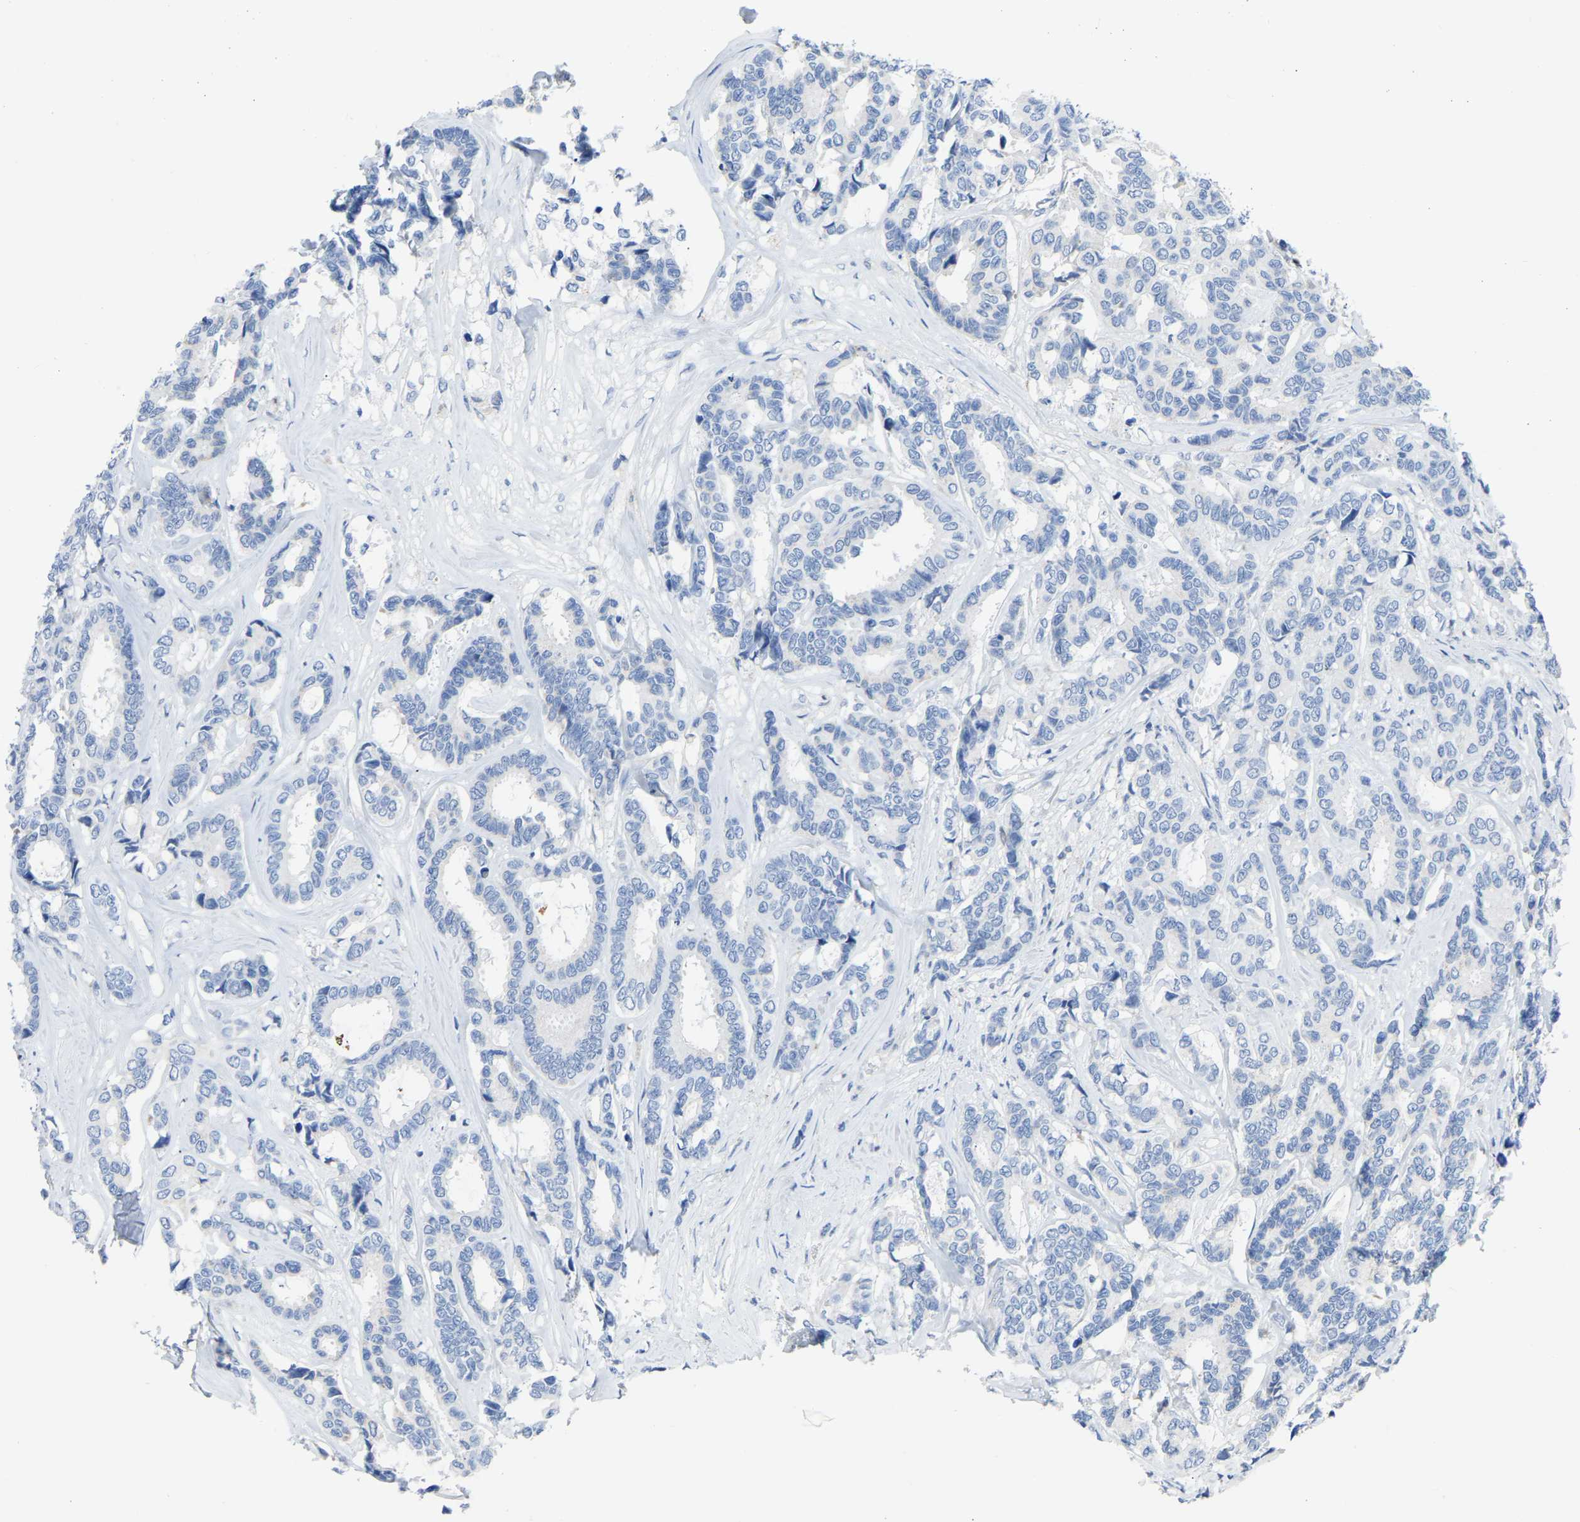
{"staining": {"intensity": "negative", "quantity": "none", "location": "none"}, "tissue": "breast cancer", "cell_type": "Tumor cells", "image_type": "cancer", "snomed": [{"axis": "morphology", "description": "Duct carcinoma"}, {"axis": "topography", "description": "Breast"}], "caption": "A histopathology image of breast invasive ductal carcinoma stained for a protein exhibits no brown staining in tumor cells.", "gene": "ETFA", "patient": {"sex": "female", "age": 87}}